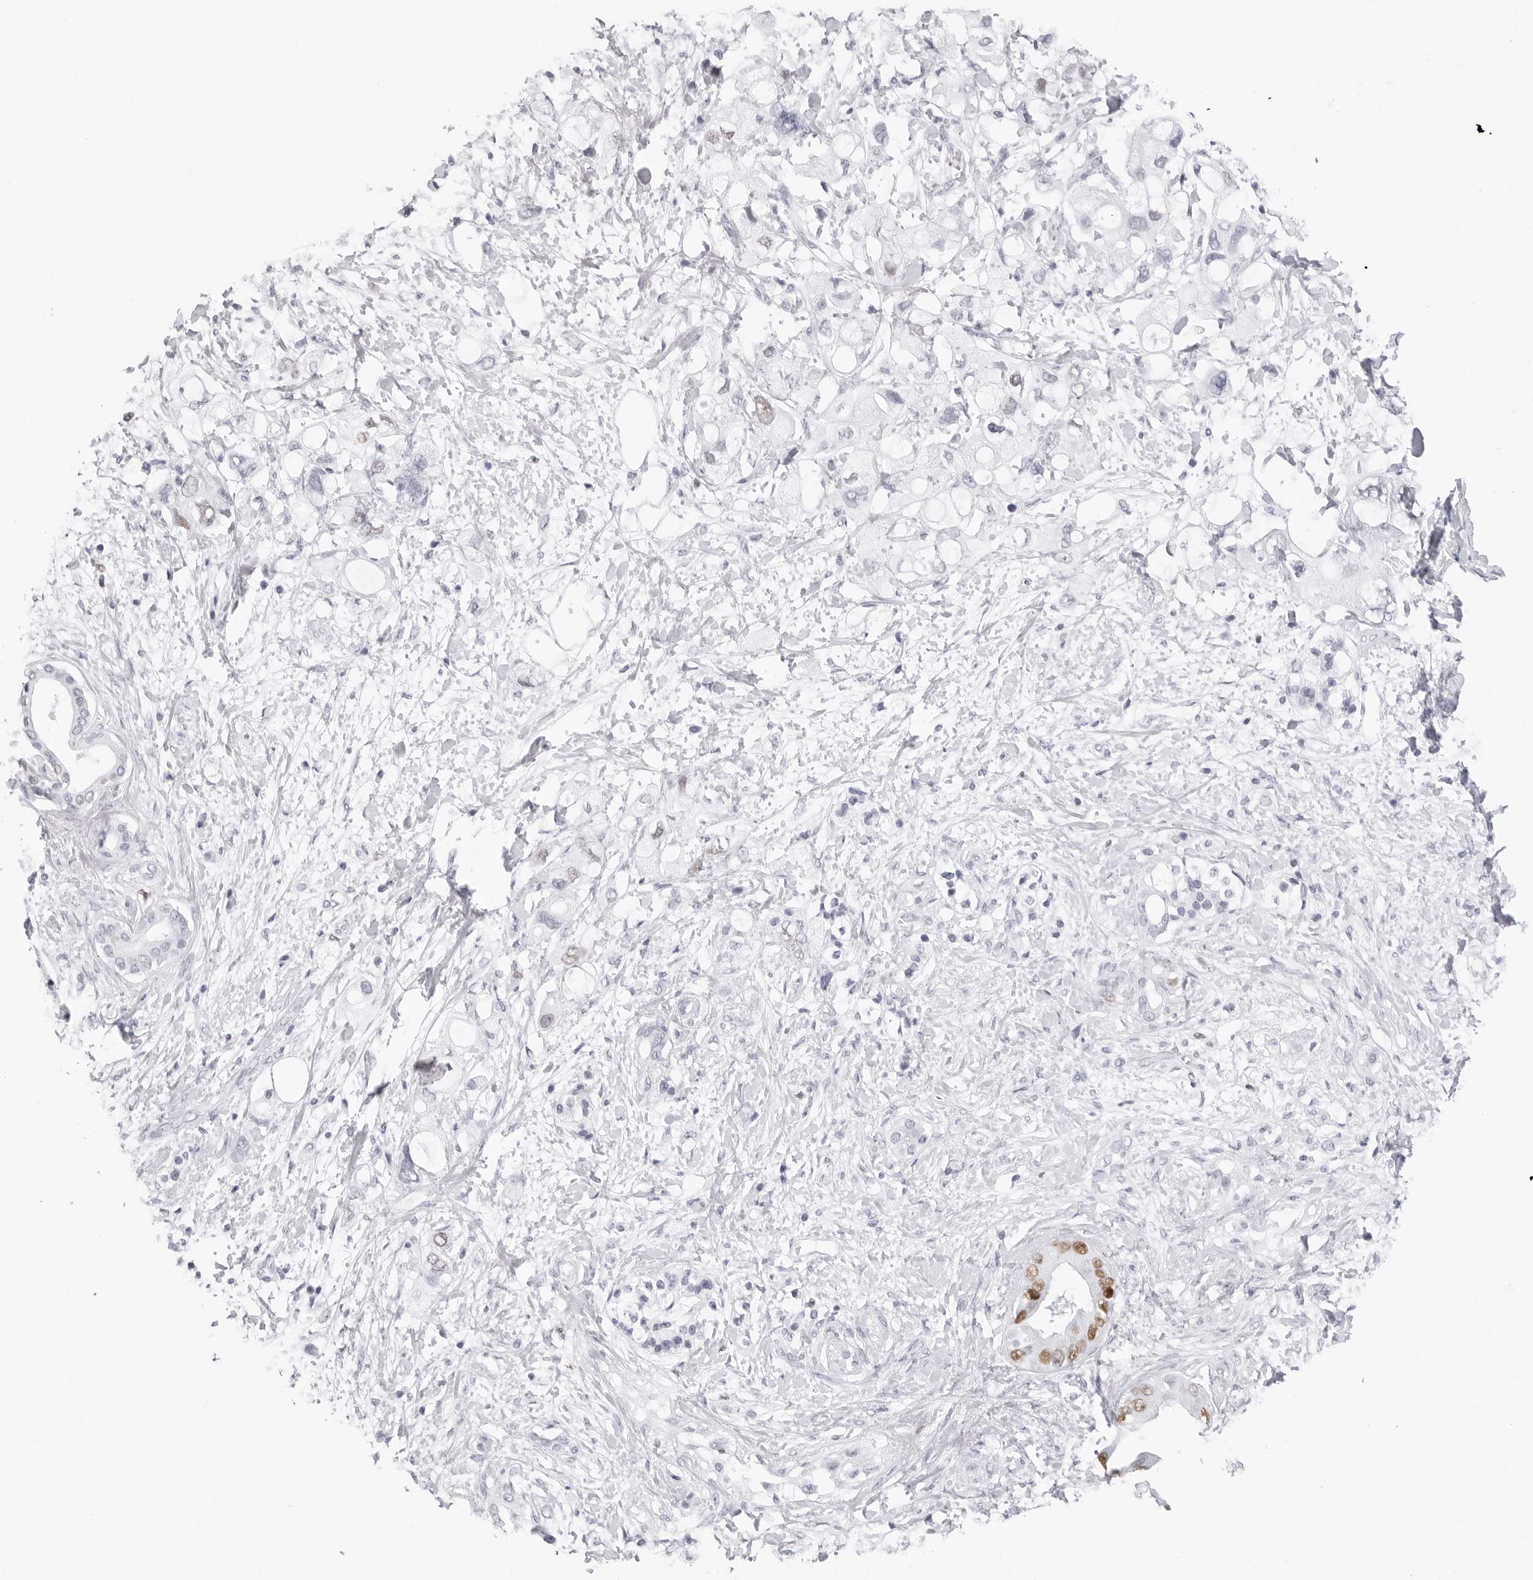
{"staining": {"intensity": "negative", "quantity": "none", "location": "none"}, "tissue": "pancreatic cancer", "cell_type": "Tumor cells", "image_type": "cancer", "snomed": [{"axis": "morphology", "description": "Adenocarcinoma, NOS"}, {"axis": "topography", "description": "Pancreas"}], "caption": "IHC of human adenocarcinoma (pancreatic) shows no staining in tumor cells. (DAB (3,3'-diaminobenzidine) immunohistochemistry, high magnification).", "gene": "NASP", "patient": {"sex": "female", "age": 56}}